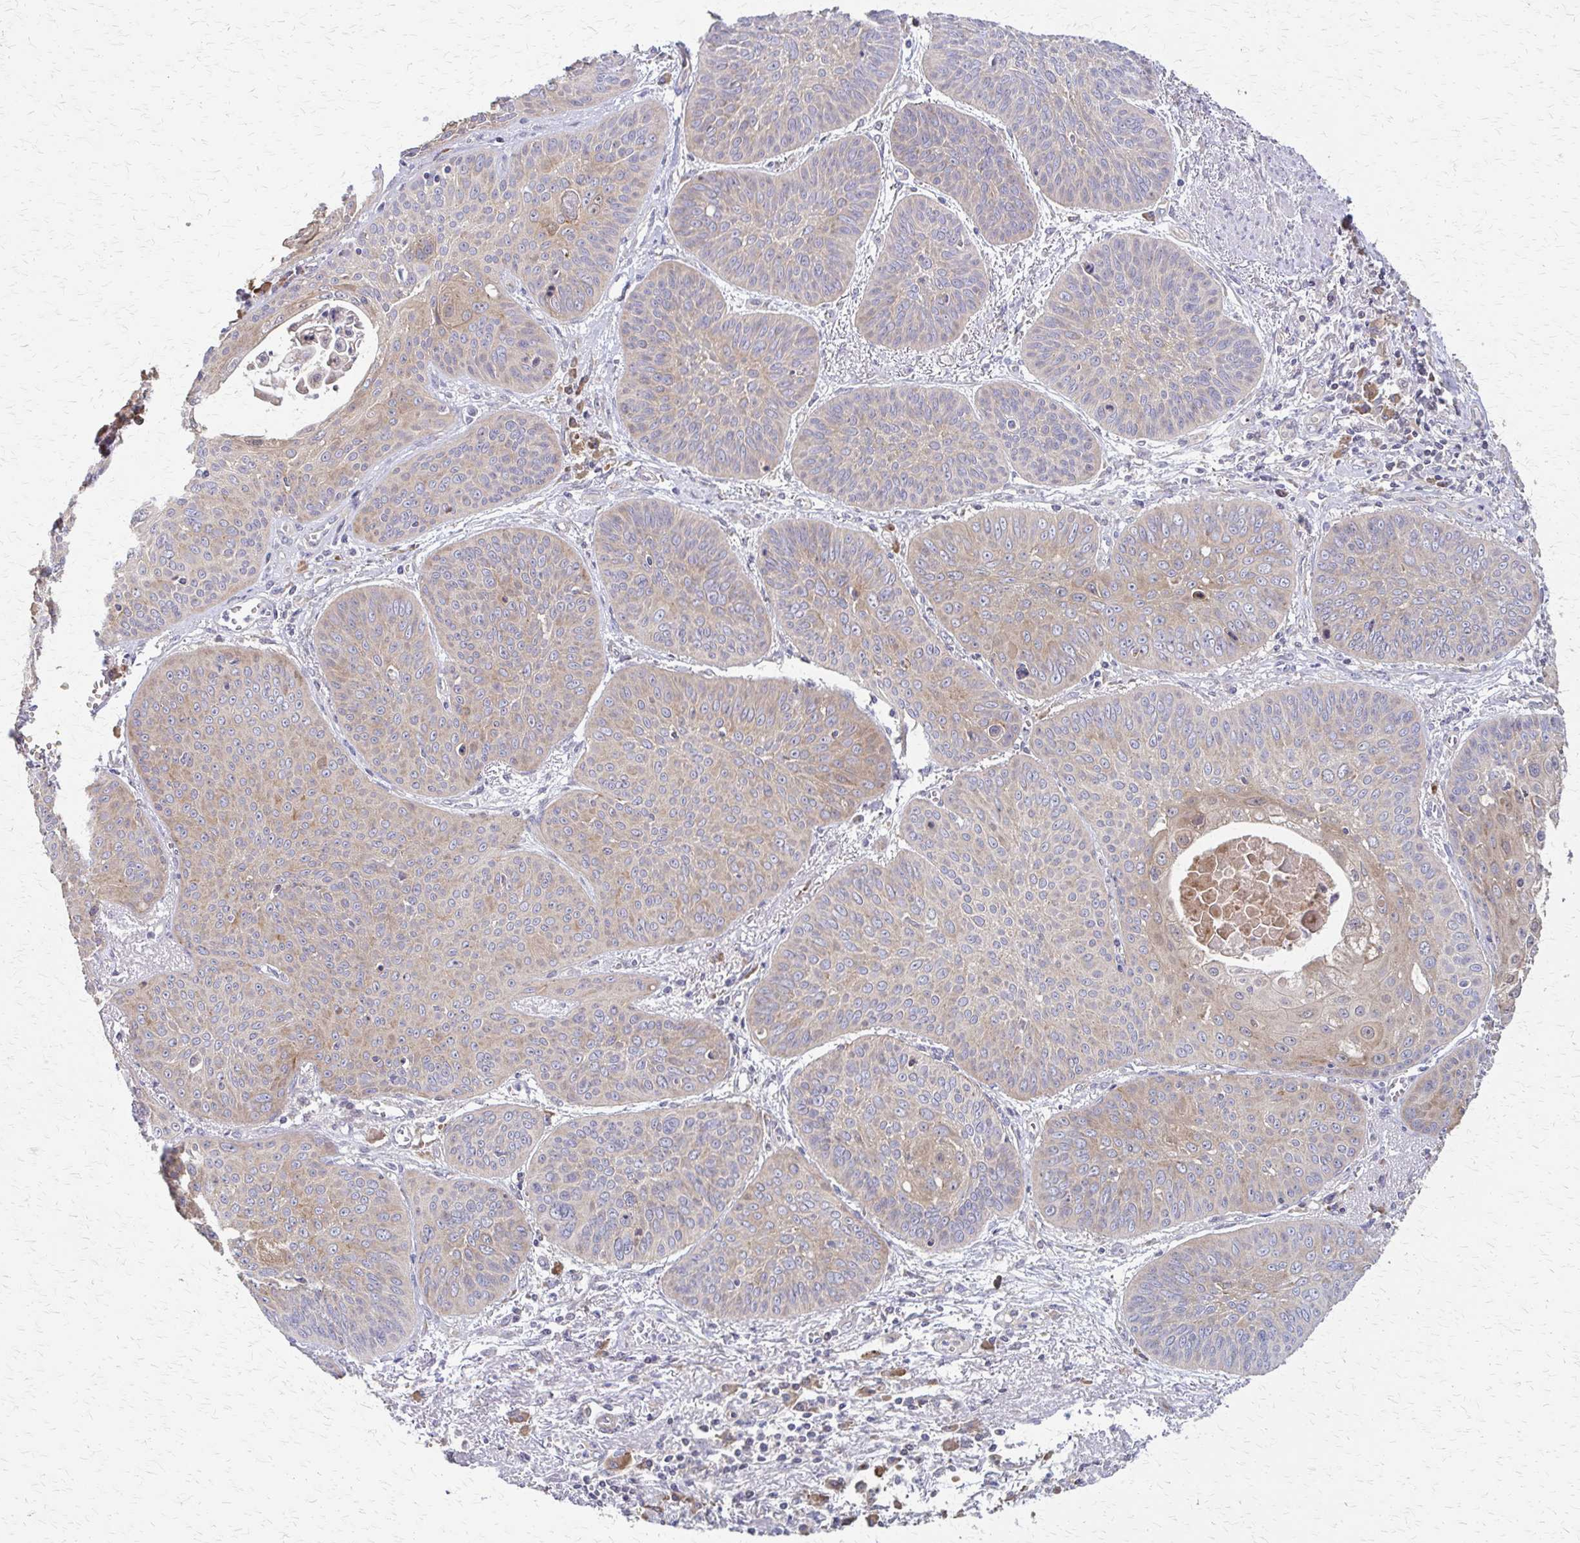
{"staining": {"intensity": "weak", "quantity": "25%-75%", "location": "cytoplasmic/membranous"}, "tissue": "lung cancer", "cell_type": "Tumor cells", "image_type": "cancer", "snomed": [{"axis": "morphology", "description": "Squamous cell carcinoma, NOS"}, {"axis": "topography", "description": "Lung"}], "caption": "Immunohistochemical staining of human squamous cell carcinoma (lung) shows weak cytoplasmic/membranous protein positivity in about 25%-75% of tumor cells.", "gene": "EEF2", "patient": {"sex": "male", "age": 74}}